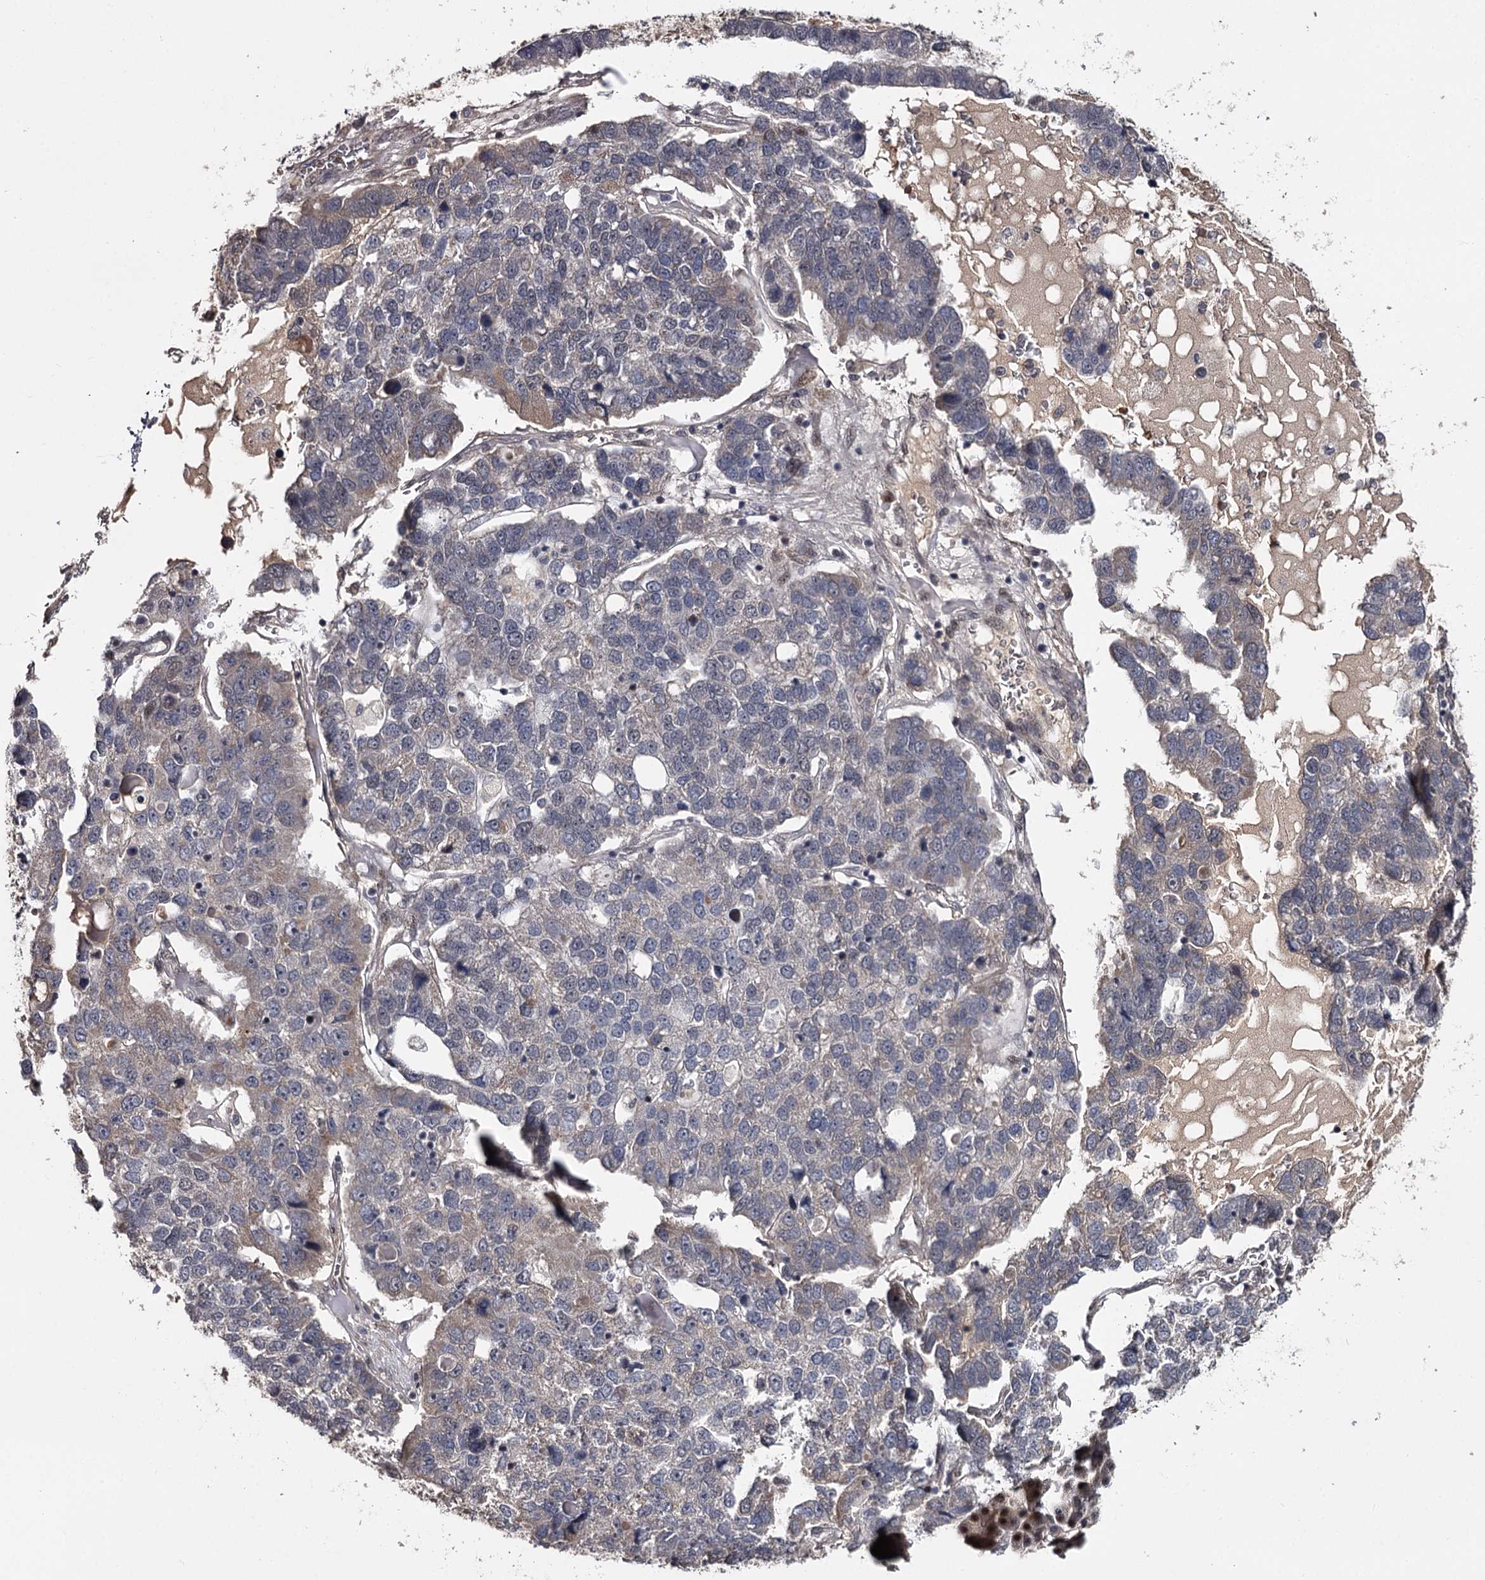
{"staining": {"intensity": "weak", "quantity": "<25%", "location": "cytoplasmic/membranous"}, "tissue": "pancreatic cancer", "cell_type": "Tumor cells", "image_type": "cancer", "snomed": [{"axis": "morphology", "description": "Adenocarcinoma, NOS"}, {"axis": "topography", "description": "Pancreas"}], "caption": "Immunohistochemistry of pancreatic cancer (adenocarcinoma) shows no positivity in tumor cells. (DAB (3,3'-diaminobenzidine) IHC, high magnification).", "gene": "RNF44", "patient": {"sex": "female", "age": 61}}